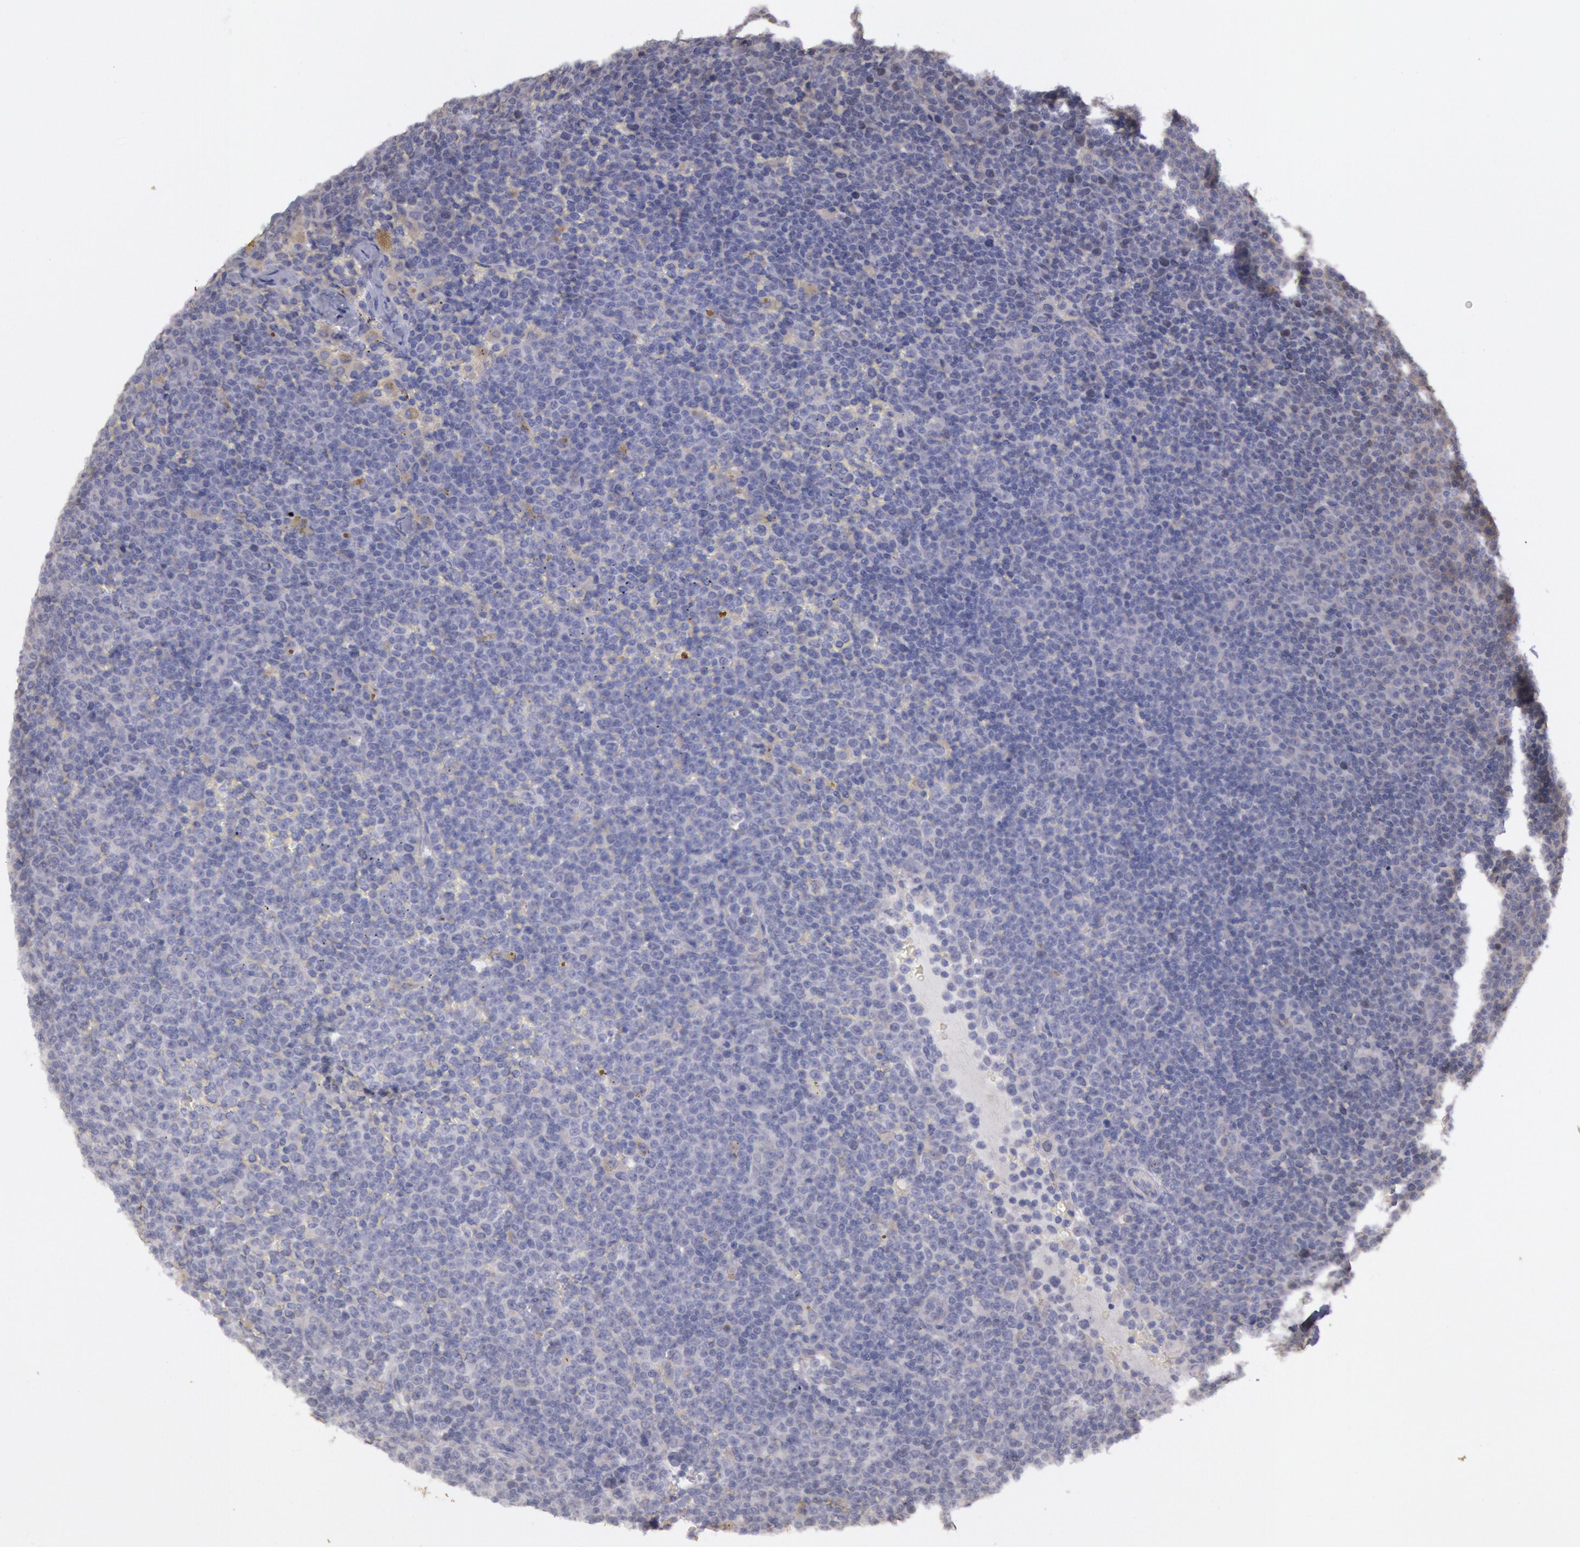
{"staining": {"intensity": "negative", "quantity": "none", "location": "none"}, "tissue": "lymphoma", "cell_type": "Tumor cells", "image_type": "cancer", "snomed": [{"axis": "morphology", "description": "Malignant lymphoma, non-Hodgkin's type, Low grade"}, {"axis": "topography", "description": "Lymph node"}], "caption": "This is an immunohistochemistry photomicrograph of lymphoma. There is no positivity in tumor cells.", "gene": "AMOTL1", "patient": {"sex": "male", "age": 50}}